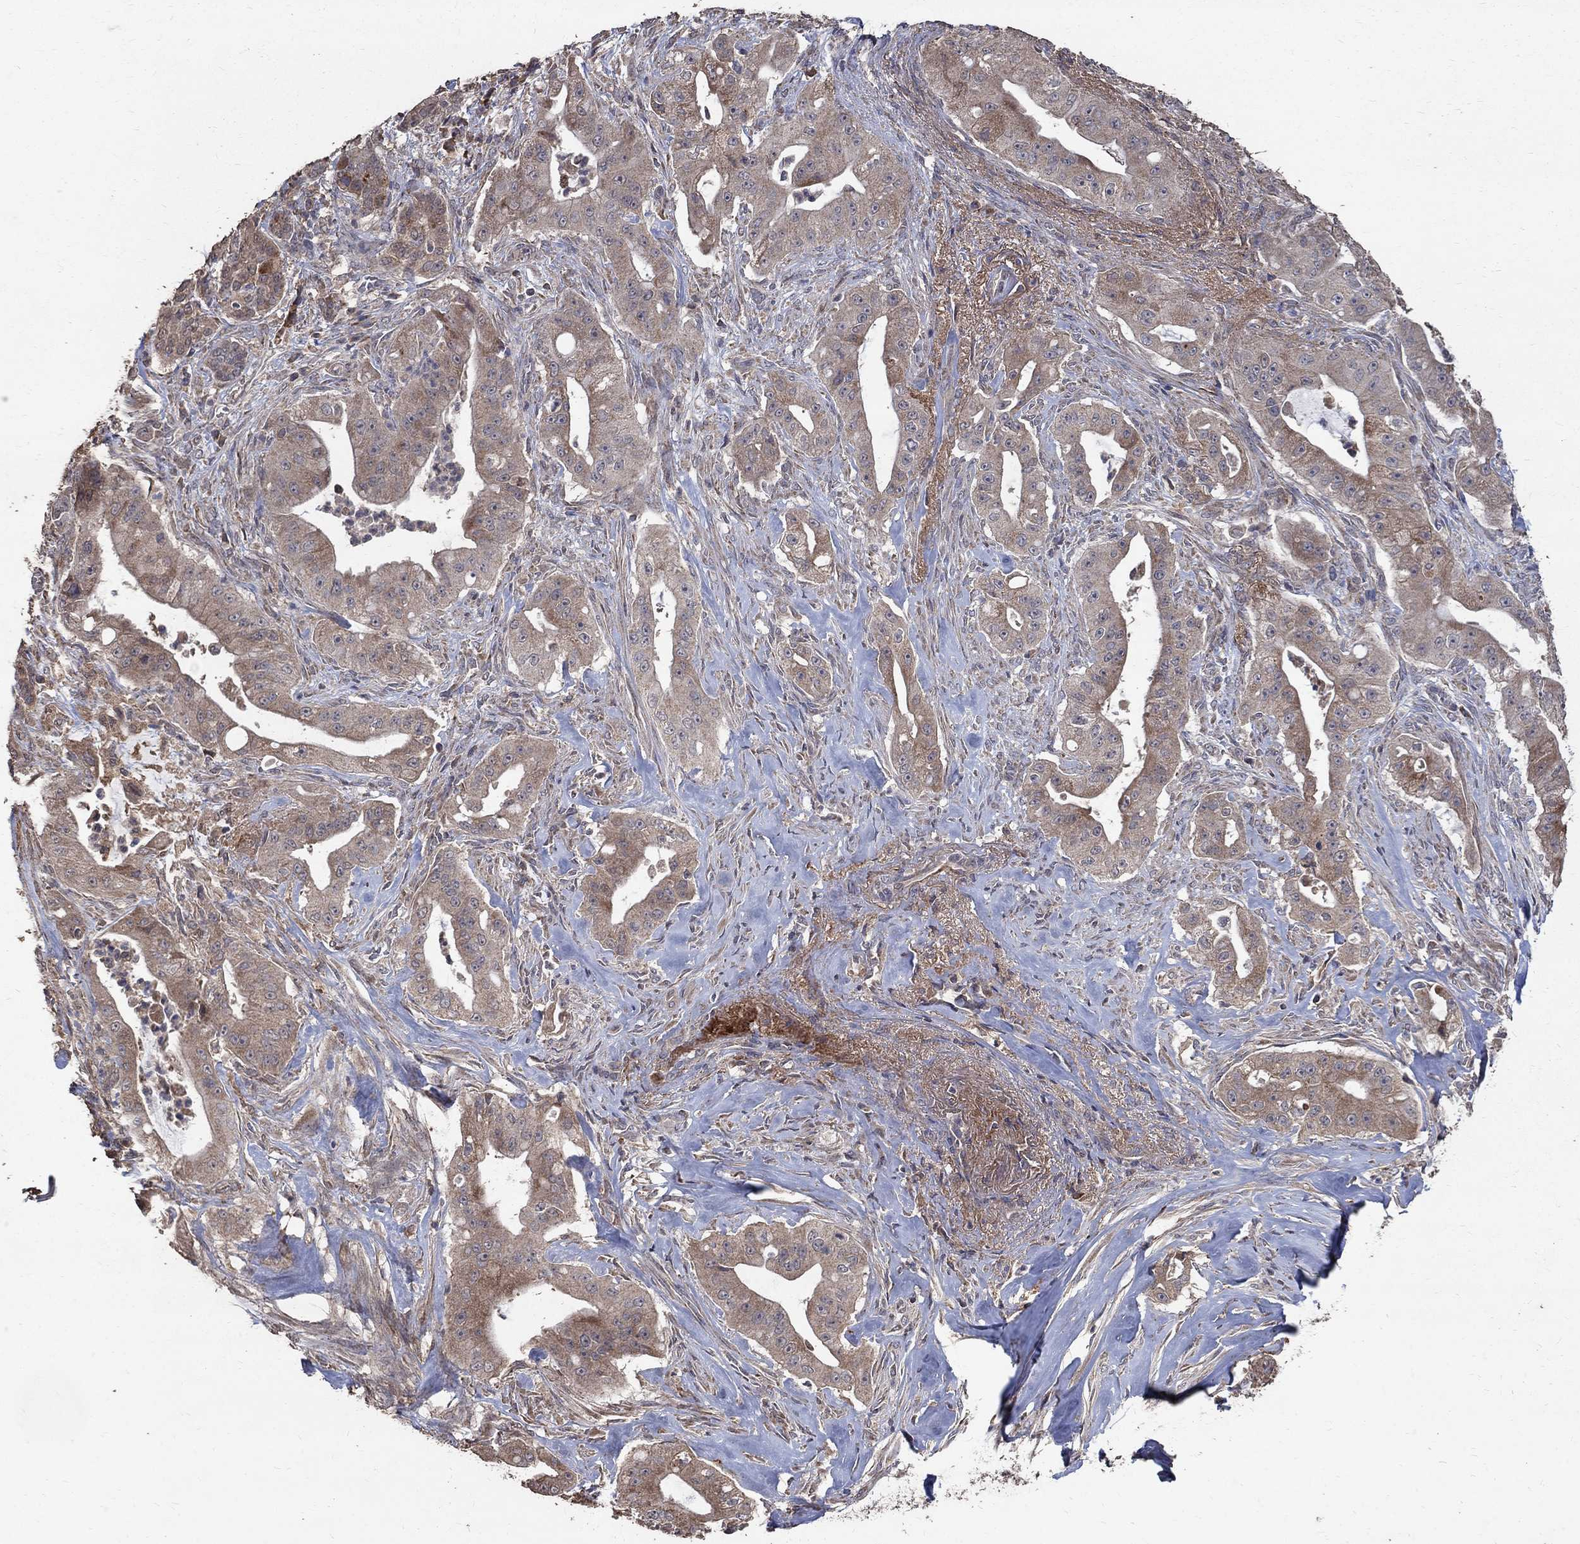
{"staining": {"intensity": "weak", "quantity": ">75%", "location": "cytoplasmic/membranous"}, "tissue": "pancreatic cancer", "cell_type": "Tumor cells", "image_type": "cancer", "snomed": [{"axis": "morphology", "description": "Normal tissue, NOS"}, {"axis": "morphology", "description": "Inflammation, NOS"}, {"axis": "morphology", "description": "Adenocarcinoma, NOS"}, {"axis": "topography", "description": "Pancreas"}], "caption": "Human pancreatic cancer (adenocarcinoma) stained with a brown dye exhibits weak cytoplasmic/membranous positive positivity in about >75% of tumor cells.", "gene": "C17orf75", "patient": {"sex": "male", "age": 57}}